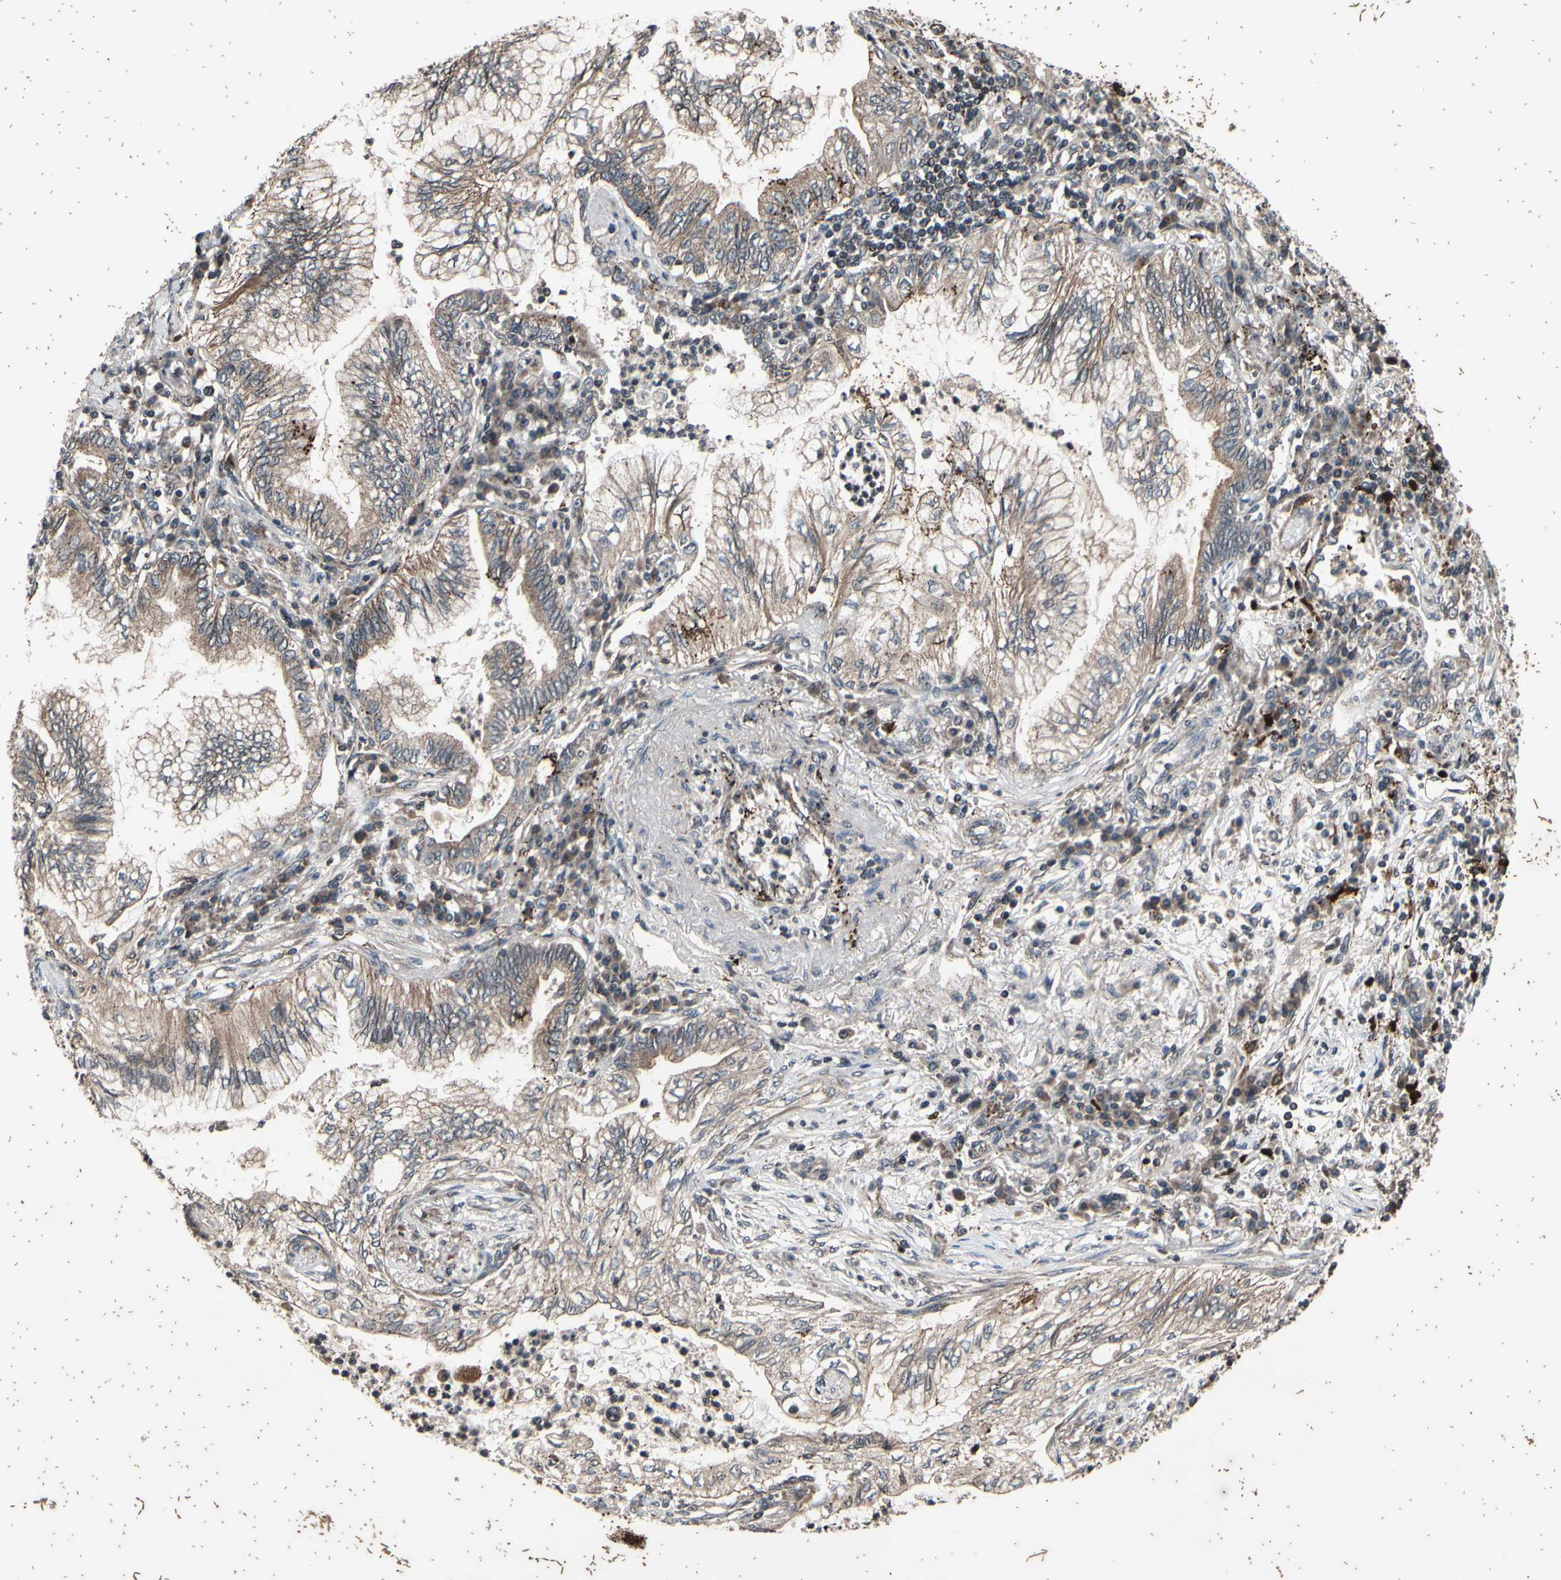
{"staining": {"intensity": "weak", "quantity": ">75%", "location": "cytoplasmic/membranous"}, "tissue": "lung cancer", "cell_type": "Tumor cells", "image_type": "cancer", "snomed": [{"axis": "morphology", "description": "Normal tissue, NOS"}, {"axis": "morphology", "description": "Adenocarcinoma, NOS"}, {"axis": "topography", "description": "Bronchus"}, {"axis": "topography", "description": "Lung"}], "caption": "DAB immunohistochemical staining of adenocarcinoma (lung) exhibits weak cytoplasmic/membranous protein staining in about >75% of tumor cells.", "gene": "MBTPS2", "patient": {"sex": "female", "age": 70}}